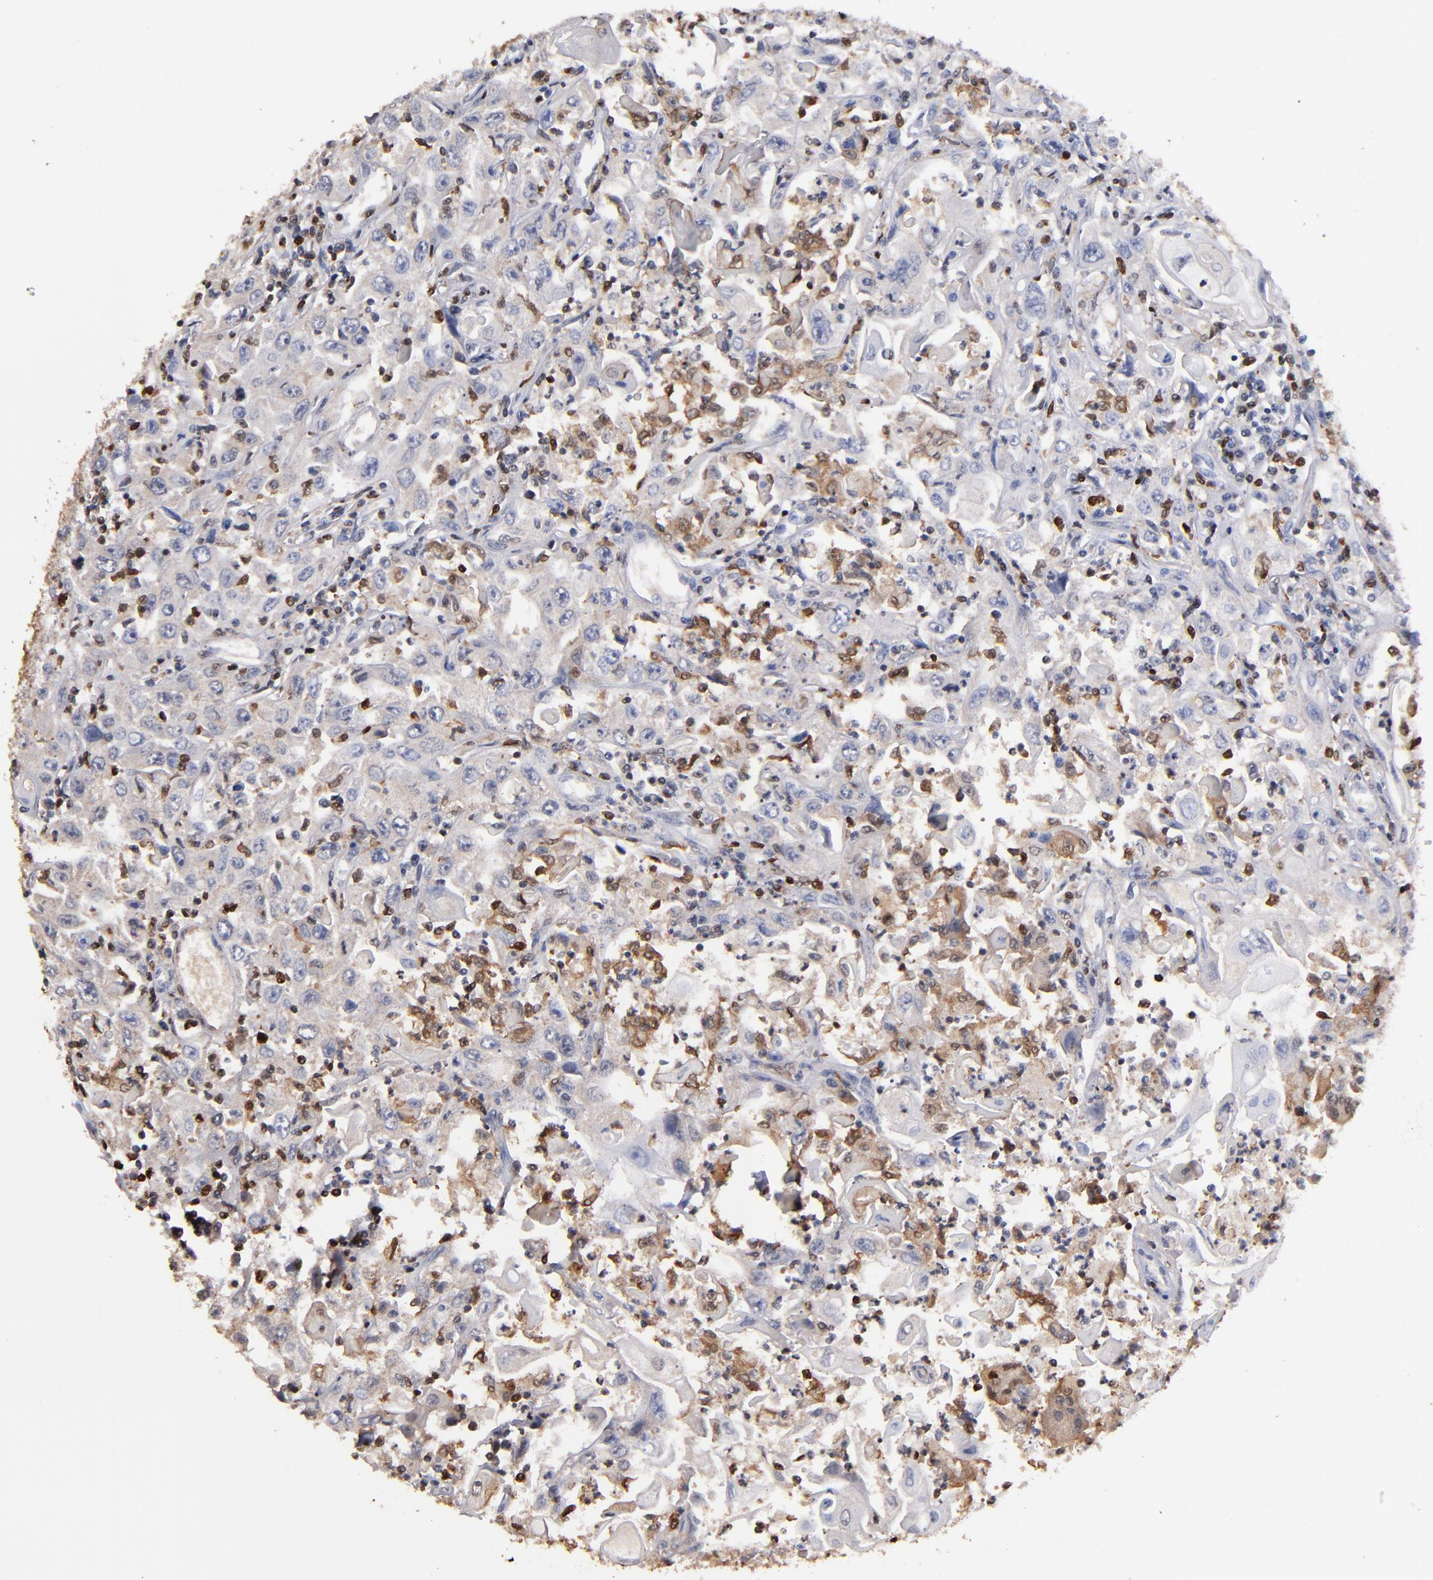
{"staining": {"intensity": "weak", "quantity": "<25%", "location": "cytoplasmic/membranous"}, "tissue": "head and neck cancer", "cell_type": "Tumor cells", "image_type": "cancer", "snomed": [{"axis": "morphology", "description": "Squamous cell carcinoma, NOS"}, {"axis": "topography", "description": "Oral tissue"}, {"axis": "topography", "description": "Head-Neck"}], "caption": "Head and neck cancer was stained to show a protein in brown. There is no significant positivity in tumor cells.", "gene": "S100A4", "patient": {"sex": "female", "age": 76}}